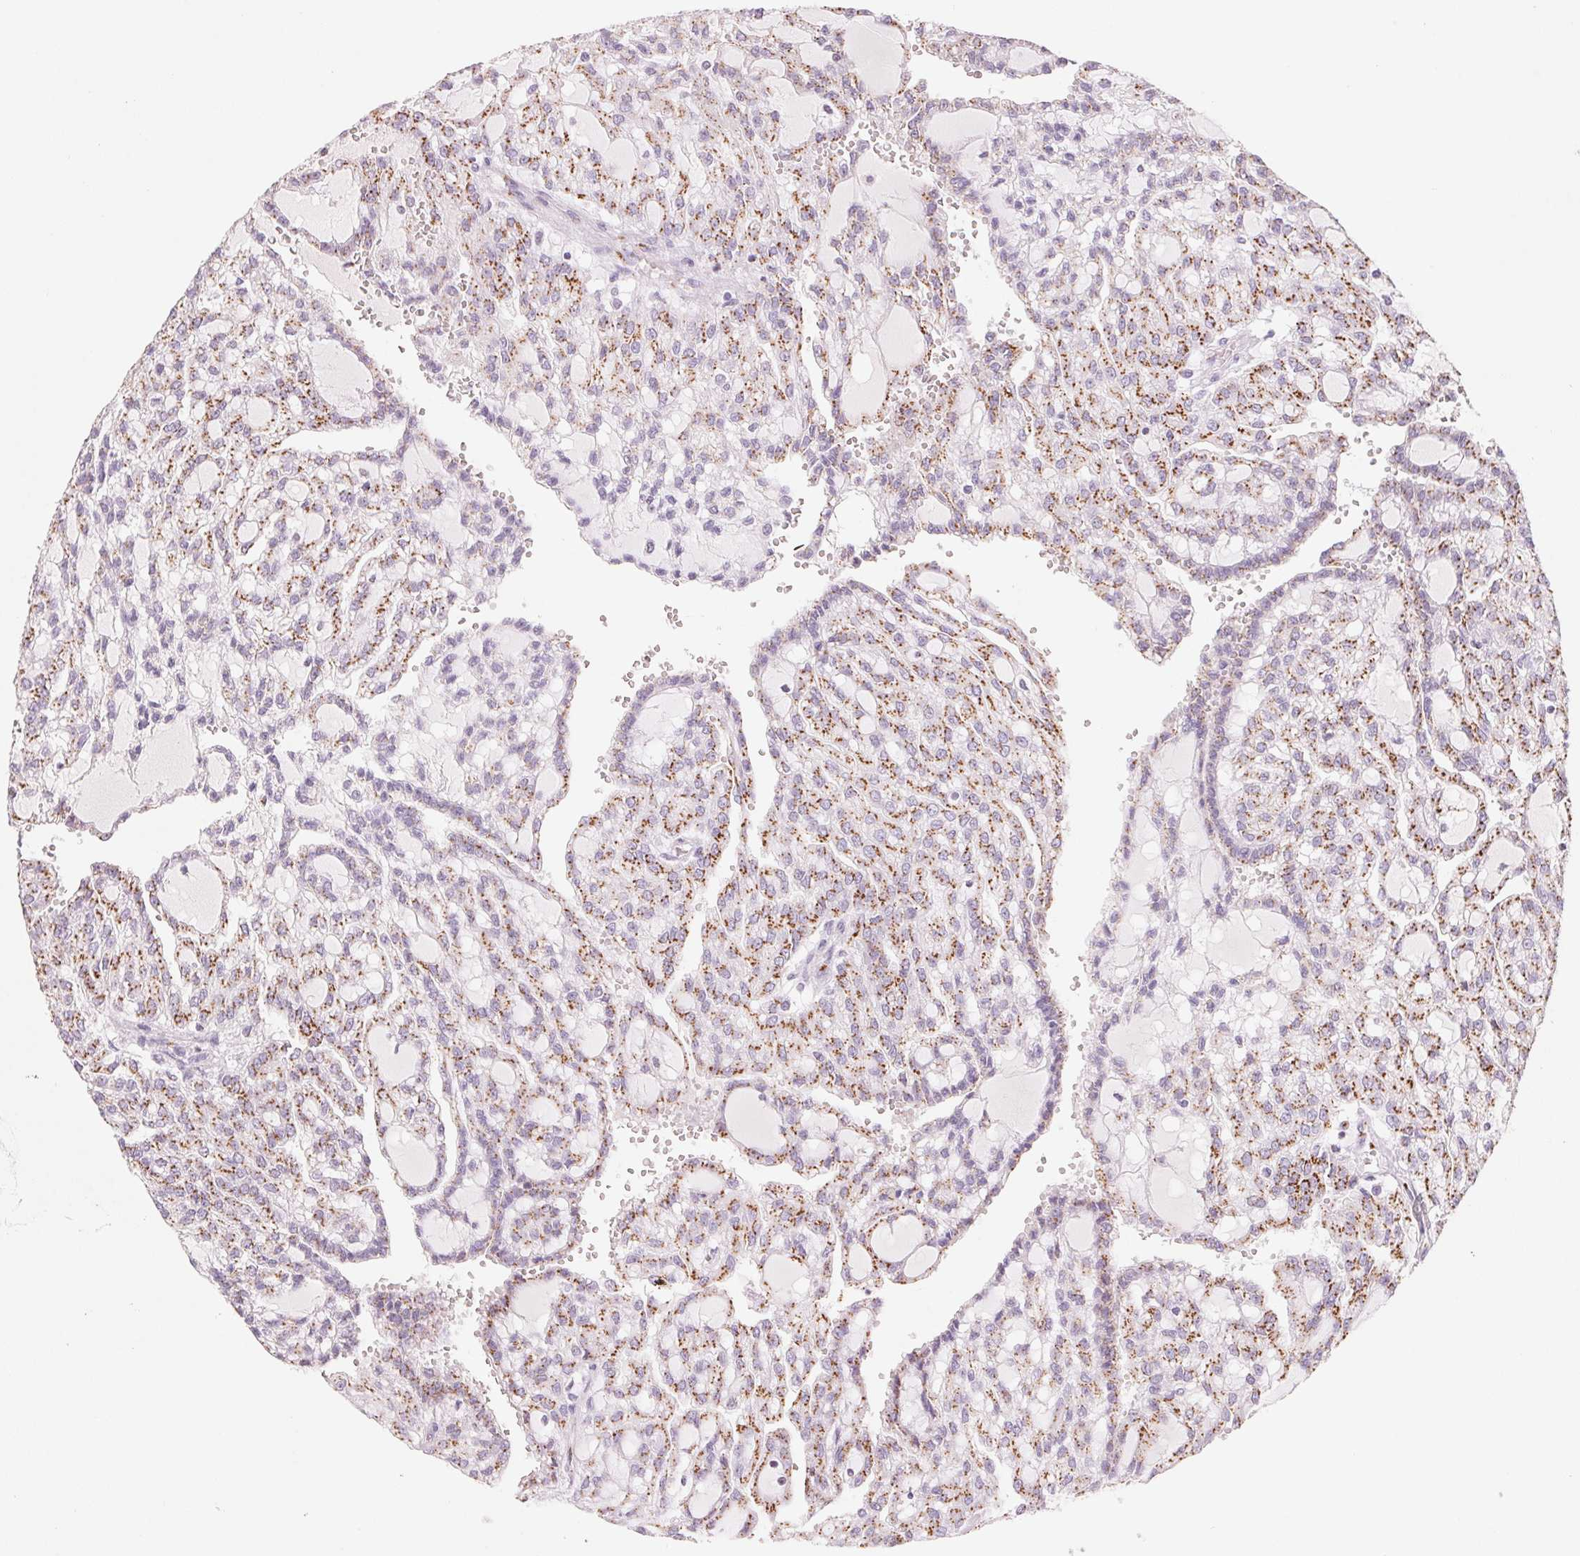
{"staining": {"intensity": "moderate", "quantity": ">75%", "location": "cytoplasmic/membranous"}, "tissue": "renal cancer", "cell_type": "Tumor cells", "image_type": "cancer", "snomed": [{"axis": "morphology", "description": "Adenocarcinoma, NOS"}, {"axis": "topography", "description": "Kidney"}], "caption": "Immunohistochemical staining of human renal cancer (adenocarcinoma) reveals moderate cytoplasmic/membranous protein positivity in approximately >75% of tumor cells.", "gene": "GALNT7", "patient": {"sex": "male", "age": 63}}